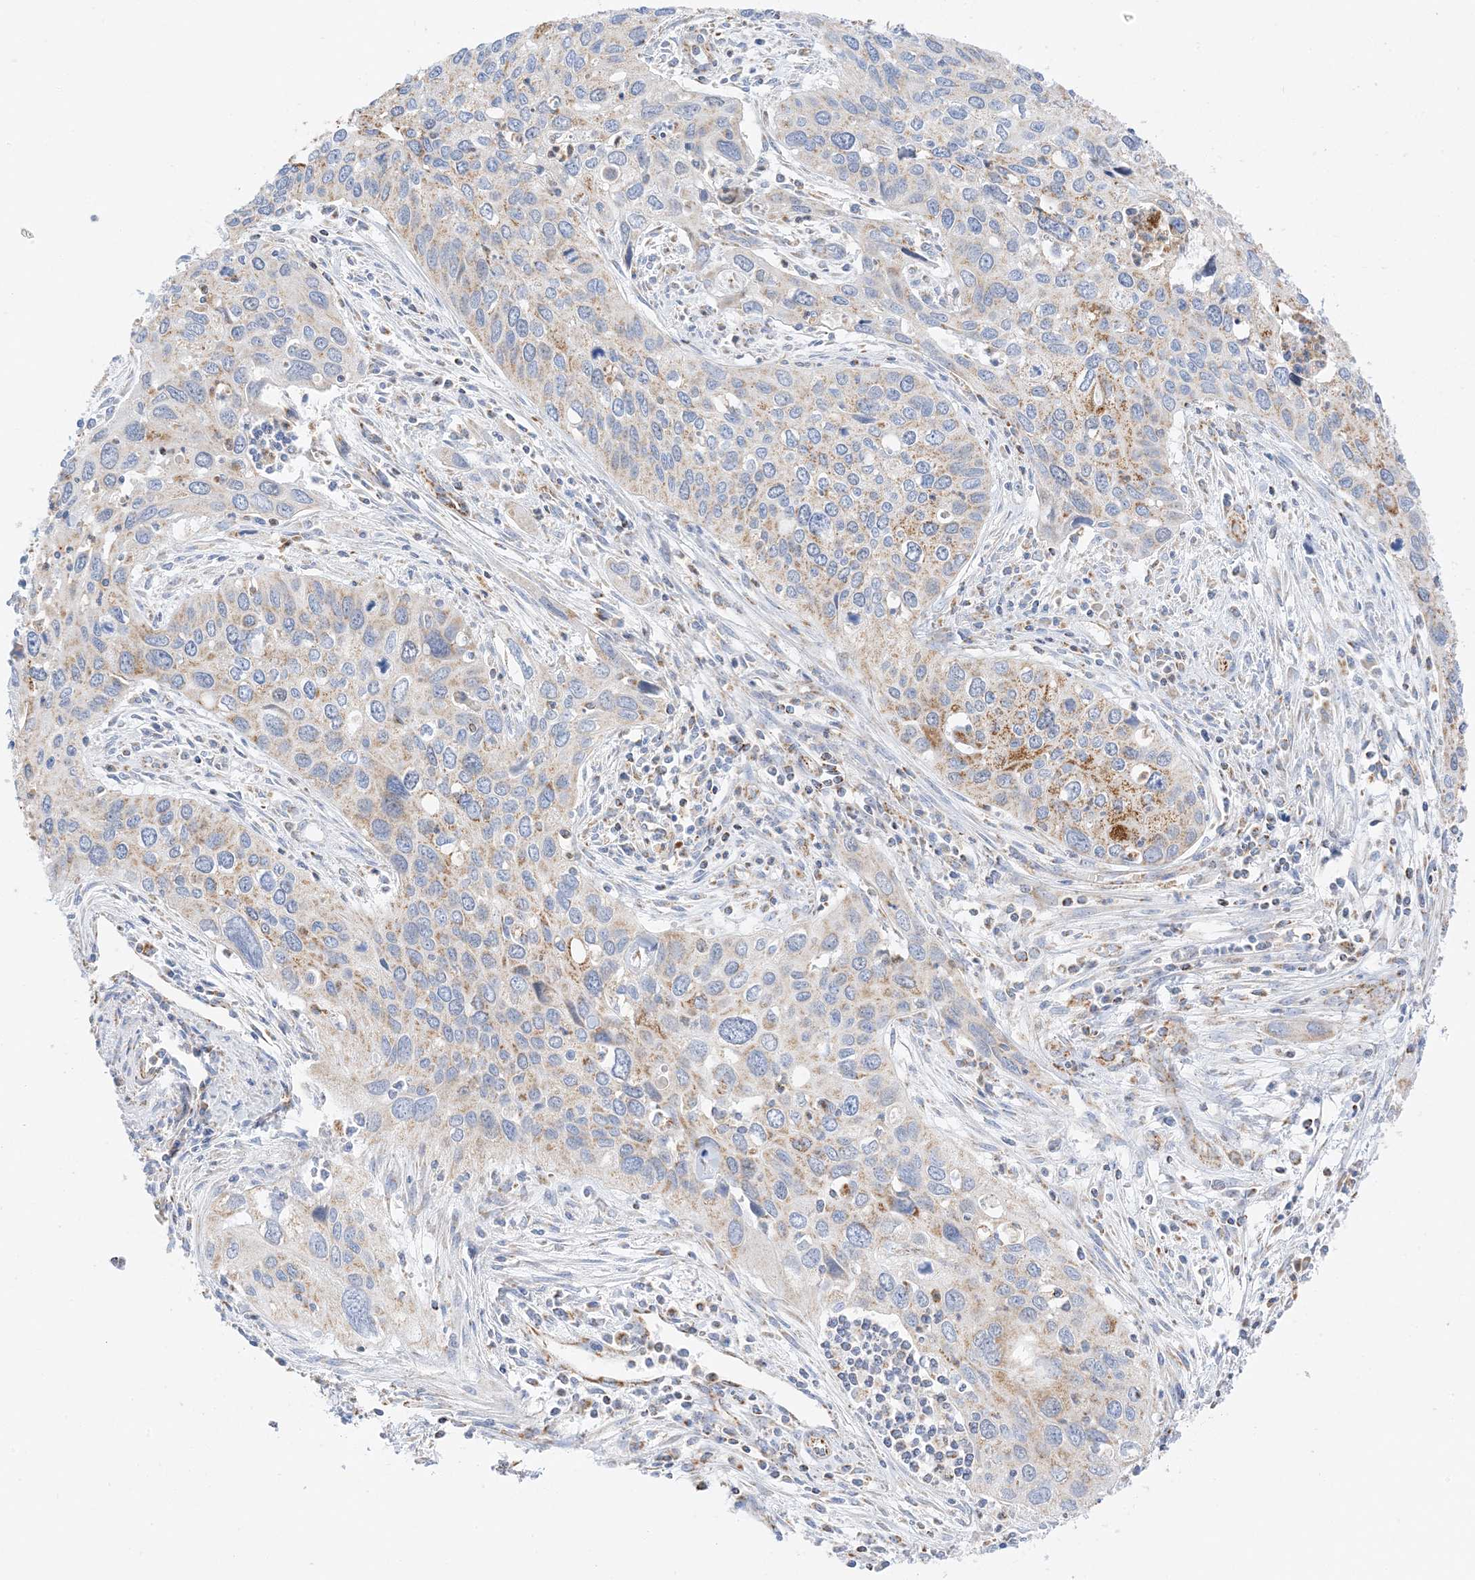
{"staining": {"intensity": "moderate", "quantity": "<25%", "location": "cytoplasmic/membranous"}, "tissue": "cervical cancer", "cell_type": "Tumor cells", "image_type": "cancer", "snomed": [{"axis": "morphology", "description": "Squamous cell carcinoma, NOS"}, {"axis": "topography", "description": "Cervix"}], "caption": "A micrograph showing moderate cytoplasmic/membranous expression in approximately <25% of tumor cells in cervical squamous cell carcinoma, as visualized by brown immunohistochemical staining.", "gene": "CAPN13", "patient": {"sex": "female", "age": 55}}